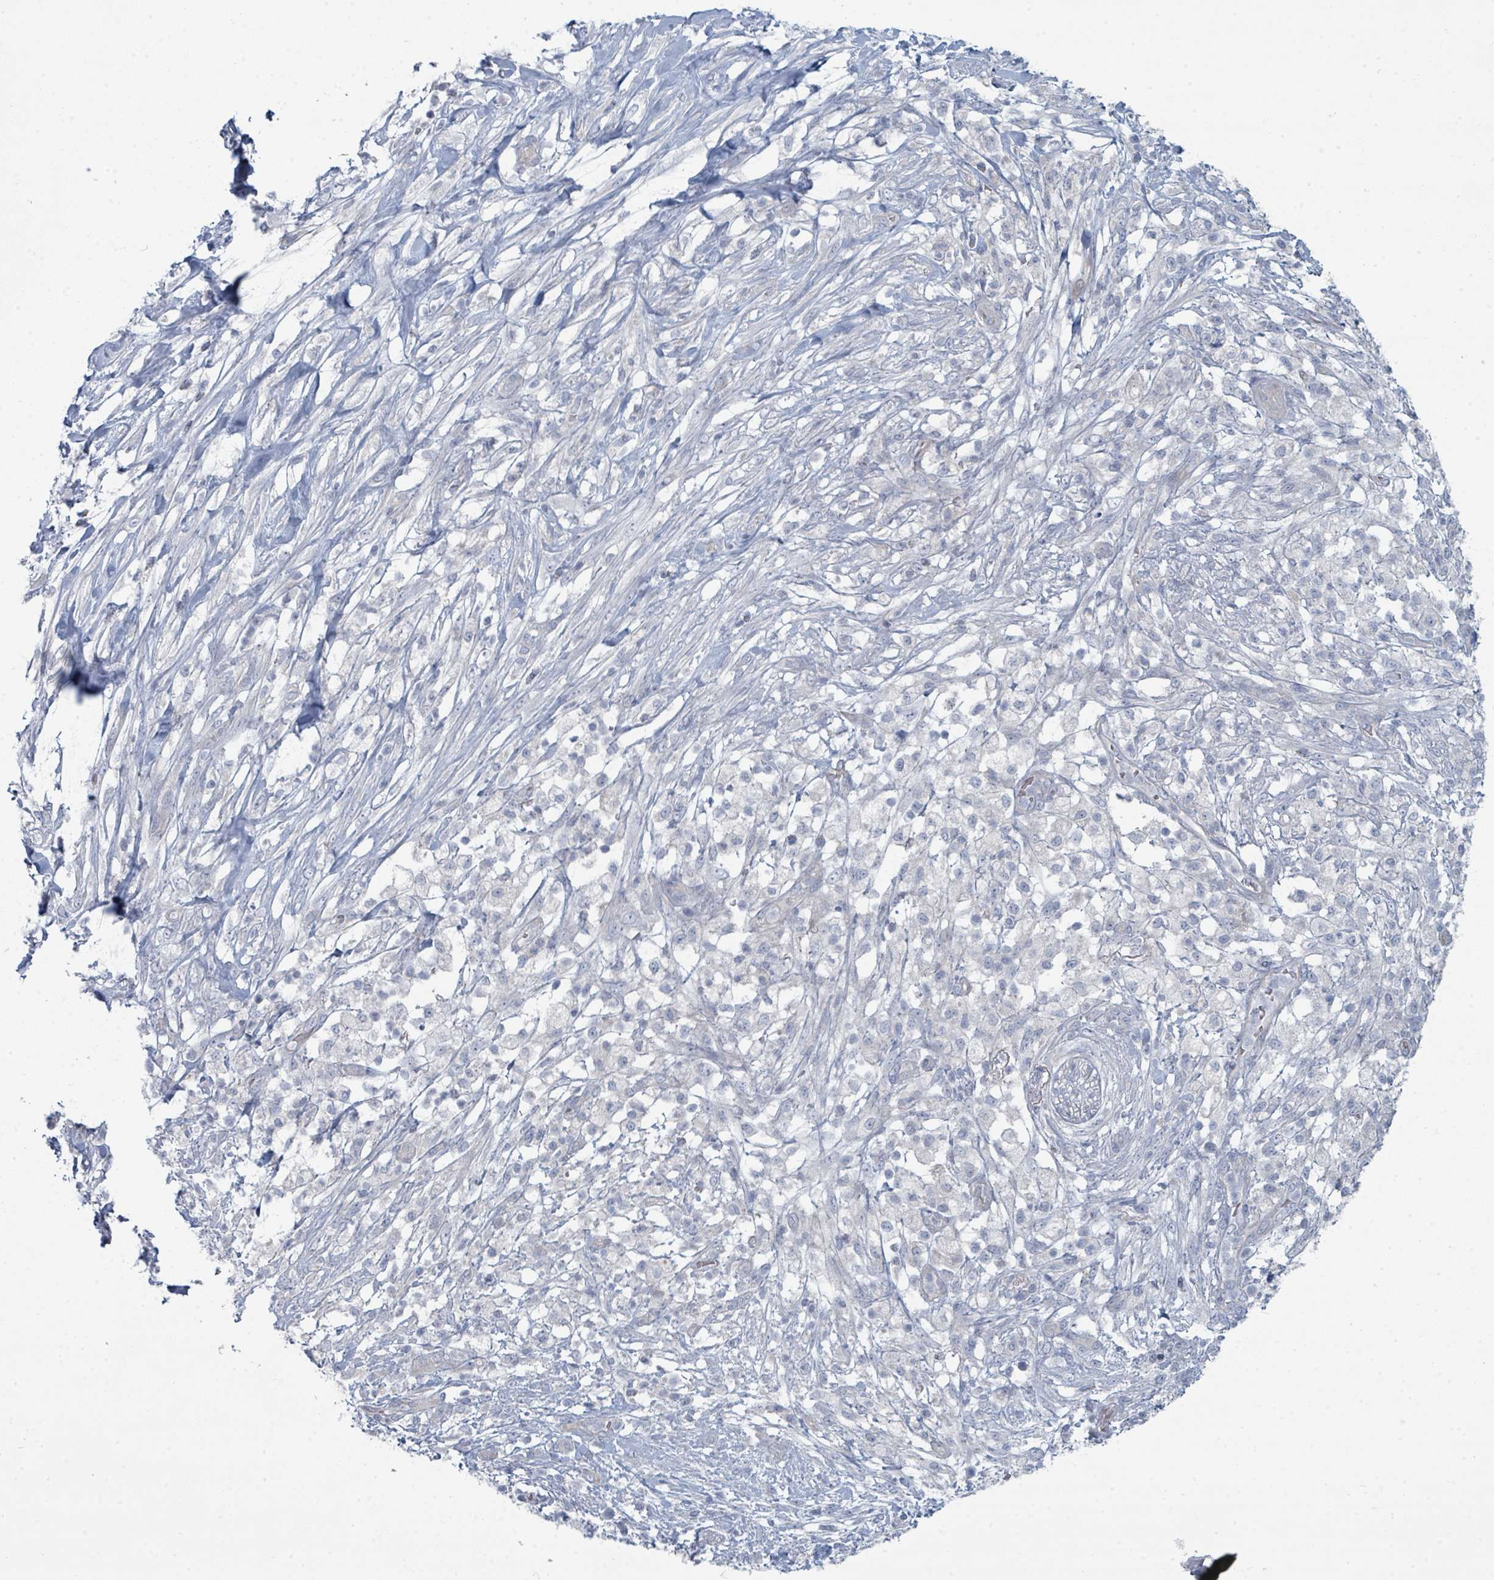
{"staining": {"intensity": "negative", "quantity": "none", "location": "none"}, "tissue": "pancreatic cancer", "cell_type": "Tumor cells", "image_type": "cancer", "snomed": [{"axis": "morphology", "description": "Adenocarcinoma, NOS"}, {"axis": "topography", "description": "Pancreas"}], "caption": "IHC photomicrograph of neoplastic tissue: human pancreatic cancer stained with DAB (3,3'-diaminobenzidine) reveals no significant protein positivity in tumor cells.", "gene": "SLC25A45", "patient": {"sex": "female", "age": 72}}